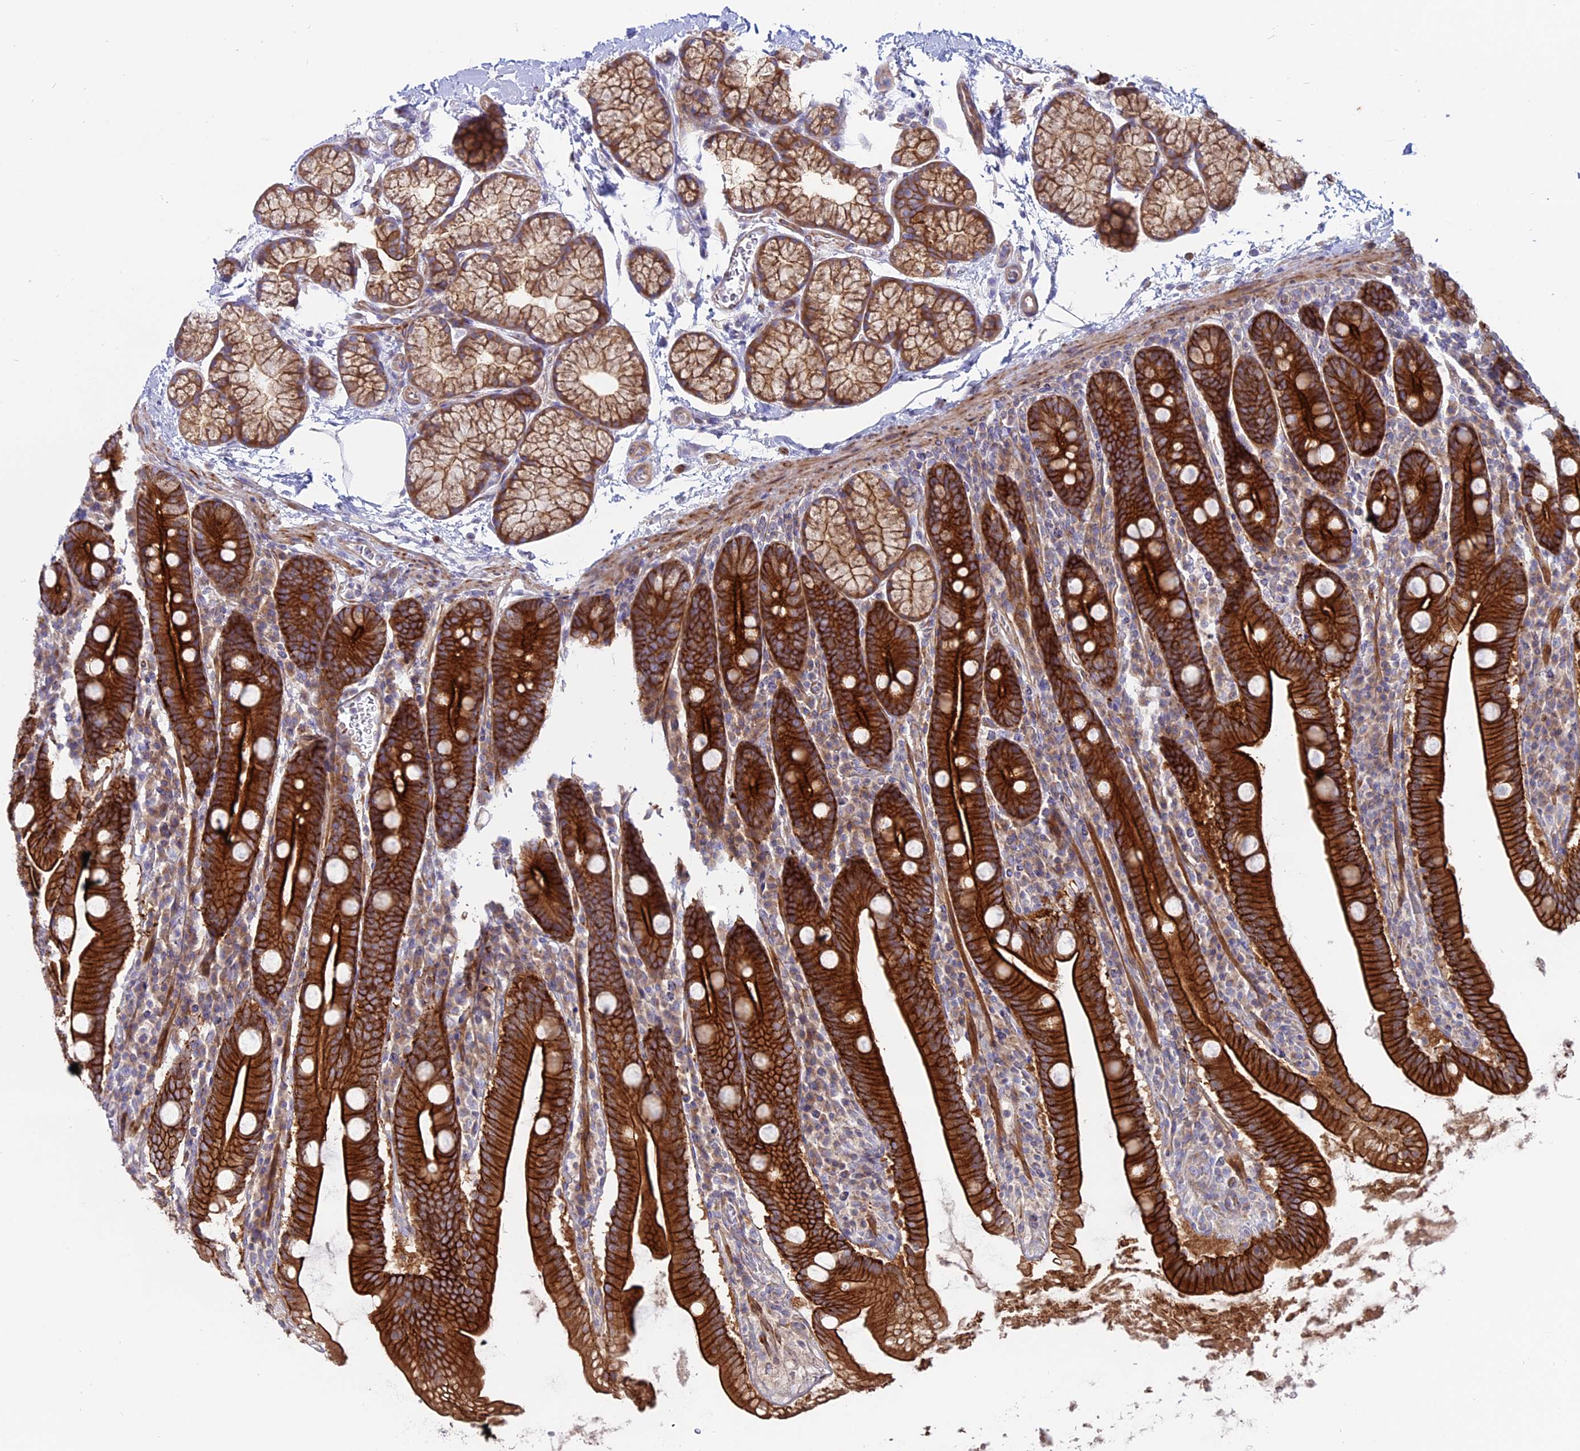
{"staining": {"intensity": "strong", "quantity": ">75%", "location": "cytoplasmic/membranous"}, "tissue": "duodenum", "cell_type": "Glandular cells", "image_type": "normal", "snomed": [{"axis": "morphology", "description": "Normal tissue, NOS"}, {"axis": "topography", "description": "Duodenum"}], "caption": "Protein staining of benign duodenum reveals strong cytoplasmic/membranous expression in about >75% of glandular cells.", "gene": "MYO5B", "patient": {"sex": "male", "age": 35}}